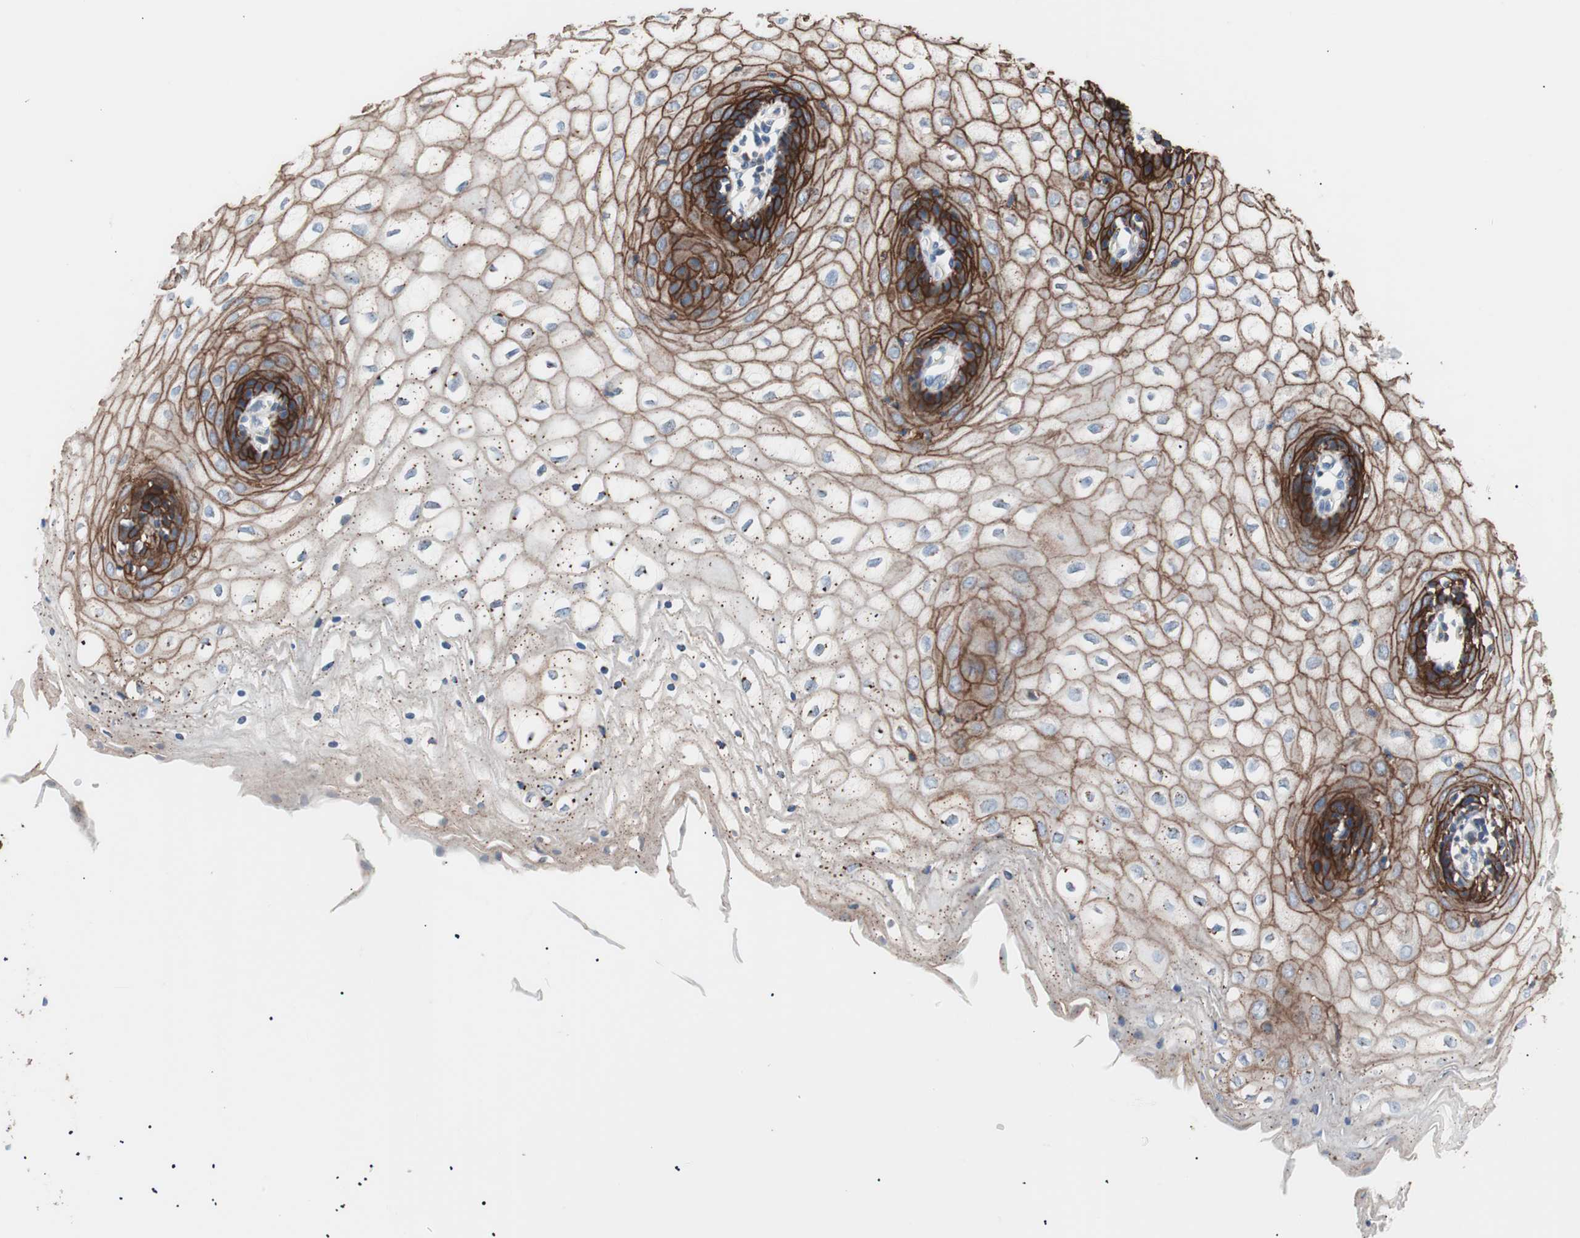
{"staining": {"intensity": "strong", "quantity": ">75%", "location": "cytoplasmic/membranous"}, "tissue": "vagina", "cell_type": "Squamous epithelial cells", "image_type": "normal", "snomed": [{"axis": "morphology", "description": "Normal tissue, NOS"}, {"axis": "topography", "description": "Vagina"}], "caption": "Immunohistochemical staining of normal human vagina demonstrates >75% levels of strong cytoplasmic/membranous protein staining in about >75% of squamous epithelial cells. The protein is stained brown, and the nuclei are stained in blue (DAB (3,3'-diaminobenzidine) IHC with brightfield microscopy, high magnification).", "gene": "GPR160", "patient": {"sex": "female", "age": 34}}